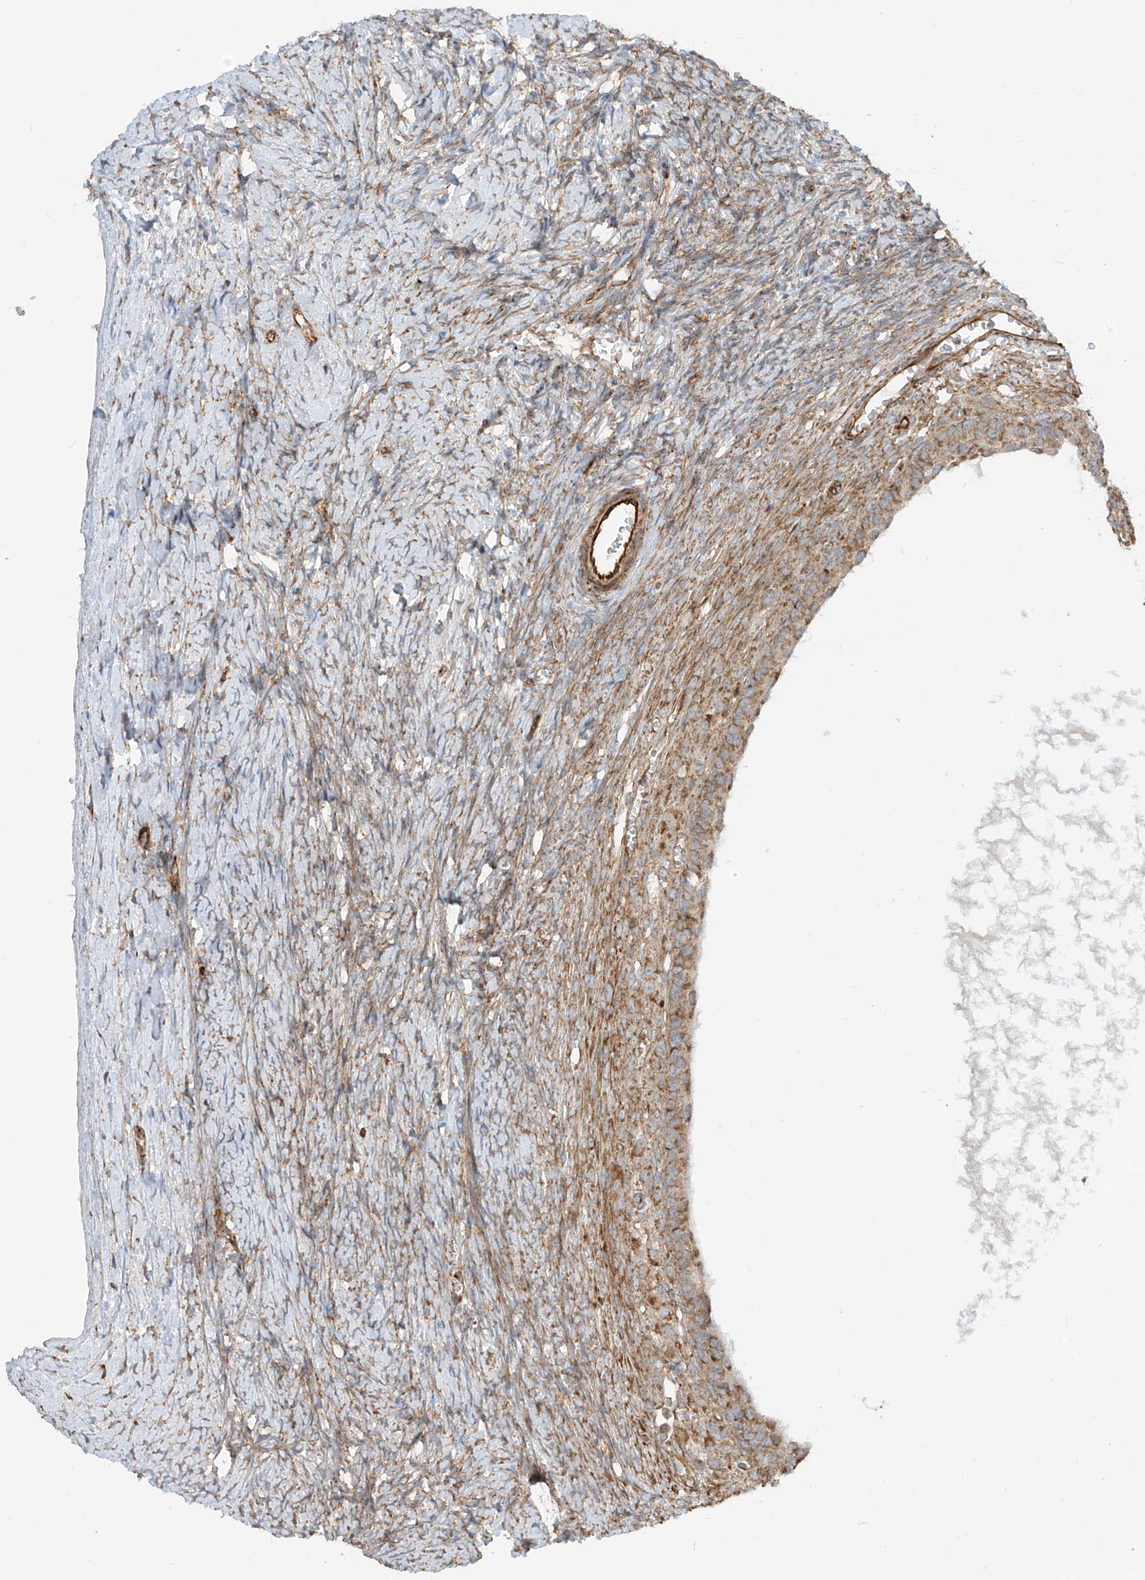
{"staining": {"intensity": "strong", "quantity": ">75%", "location": "cytoplasmic/membranous"}, "tissue": "ovary", "cell_type": "Follicle cells", "image_type": "normal", "snomed": [{"axis": "morphology", "description": "Normal tissue, NOS"}, {"axis": "morphology", "description": "Developmental malformation"}, {"axis": "topography", "description": "Ovary"}], "caption": "Ovary stained with DAB (3,3'-diaminobenzidine) IHC reveals high levels of strong cytoplasmic/membranous positivity in approximately >75% of follicle cells. (DAB IHC, brown staining for protein, blue staining for nuclei).", "gene": "EIF5B", "patient": {"sex": "female", "age": 39}}